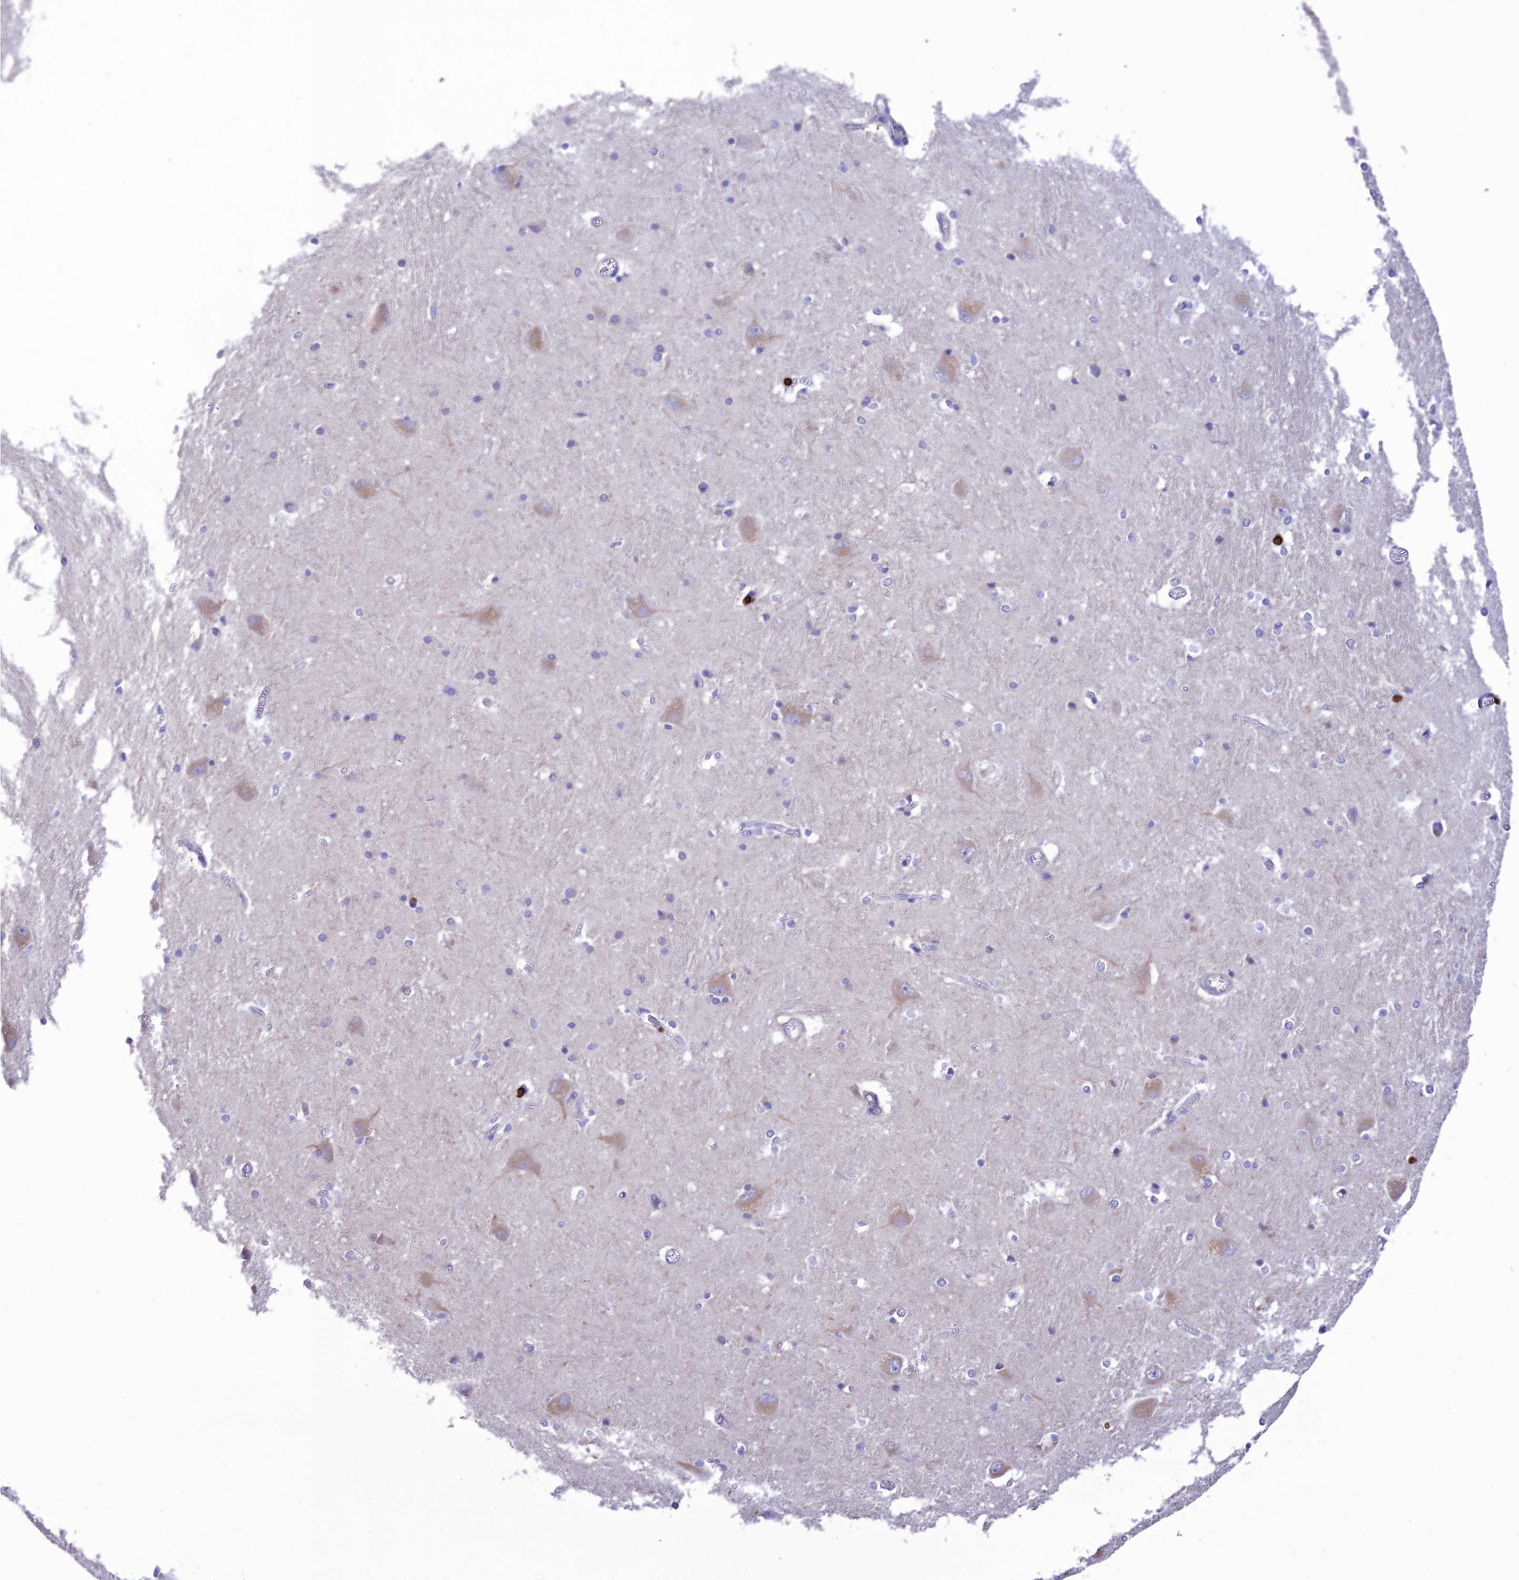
{"staining": {"intensity": "negative", "quantity": "none", "location": "none"}, "tissue": "caudate", "cell_type": "Glial cells", "image_type": "normal", "snomed": [{"axis": "morphology", "description": "Normal tissue, NOS"}, {"axis": "topography", "description": "Lateral ventricle wall"}], "caption": "Histopathology image shows no significant protein positivity in glial cells of normal caudate.", "gene": "PTPRCAP", "patient": {"sex": "male", "age": 37}}